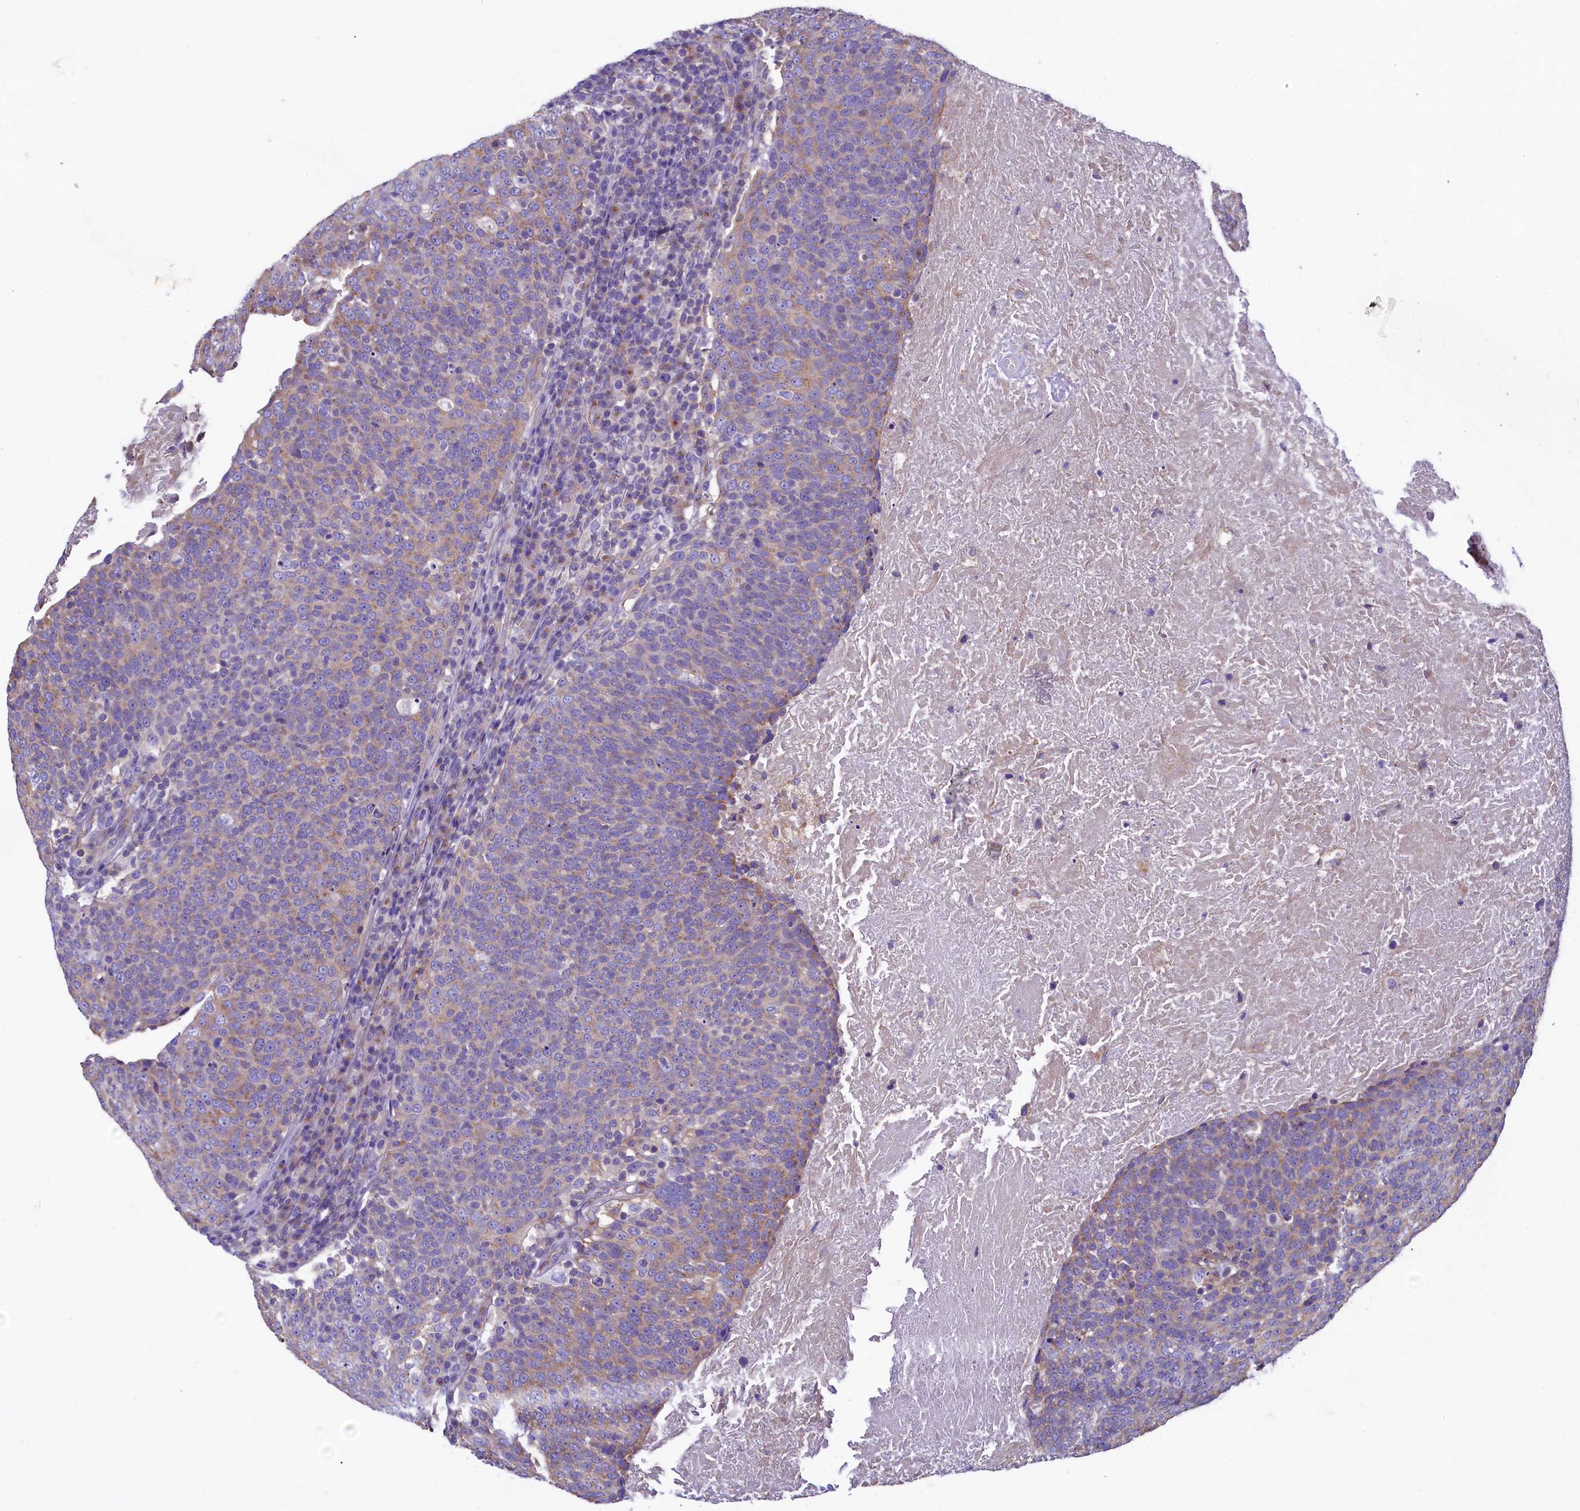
{"staining": {"intensity": "moderate", "quantity": "25%-75%", "location": "cytoplasmic/membranous"}, "tissue": "head and neck cancer", "cell_type": "Tumor cells", "image_type": "cancer", "snomed": [{"axis": "morphology", "description": "Squamous cell carcinoma, NOS"}, {"axis": "morphology", "description": "Squamous cell carcinoma, metastatic, NOS"}, {"axis": "topography", "description": "Lymph node"}, {"axis": "topography", "description": "Head-Neck"}], "caption": "The immunohistochemical stain shows moderate cytoplasmic/membranous expression in tumor cells of squamous cell carcinoma (head and neck) tissue. (Stains: DAB in brown, nuclei in blue, Microscopy: brightfield microscopy at high magnification).", "gene": "GPR21", "patient": {"sex": "male", "age": 62}}